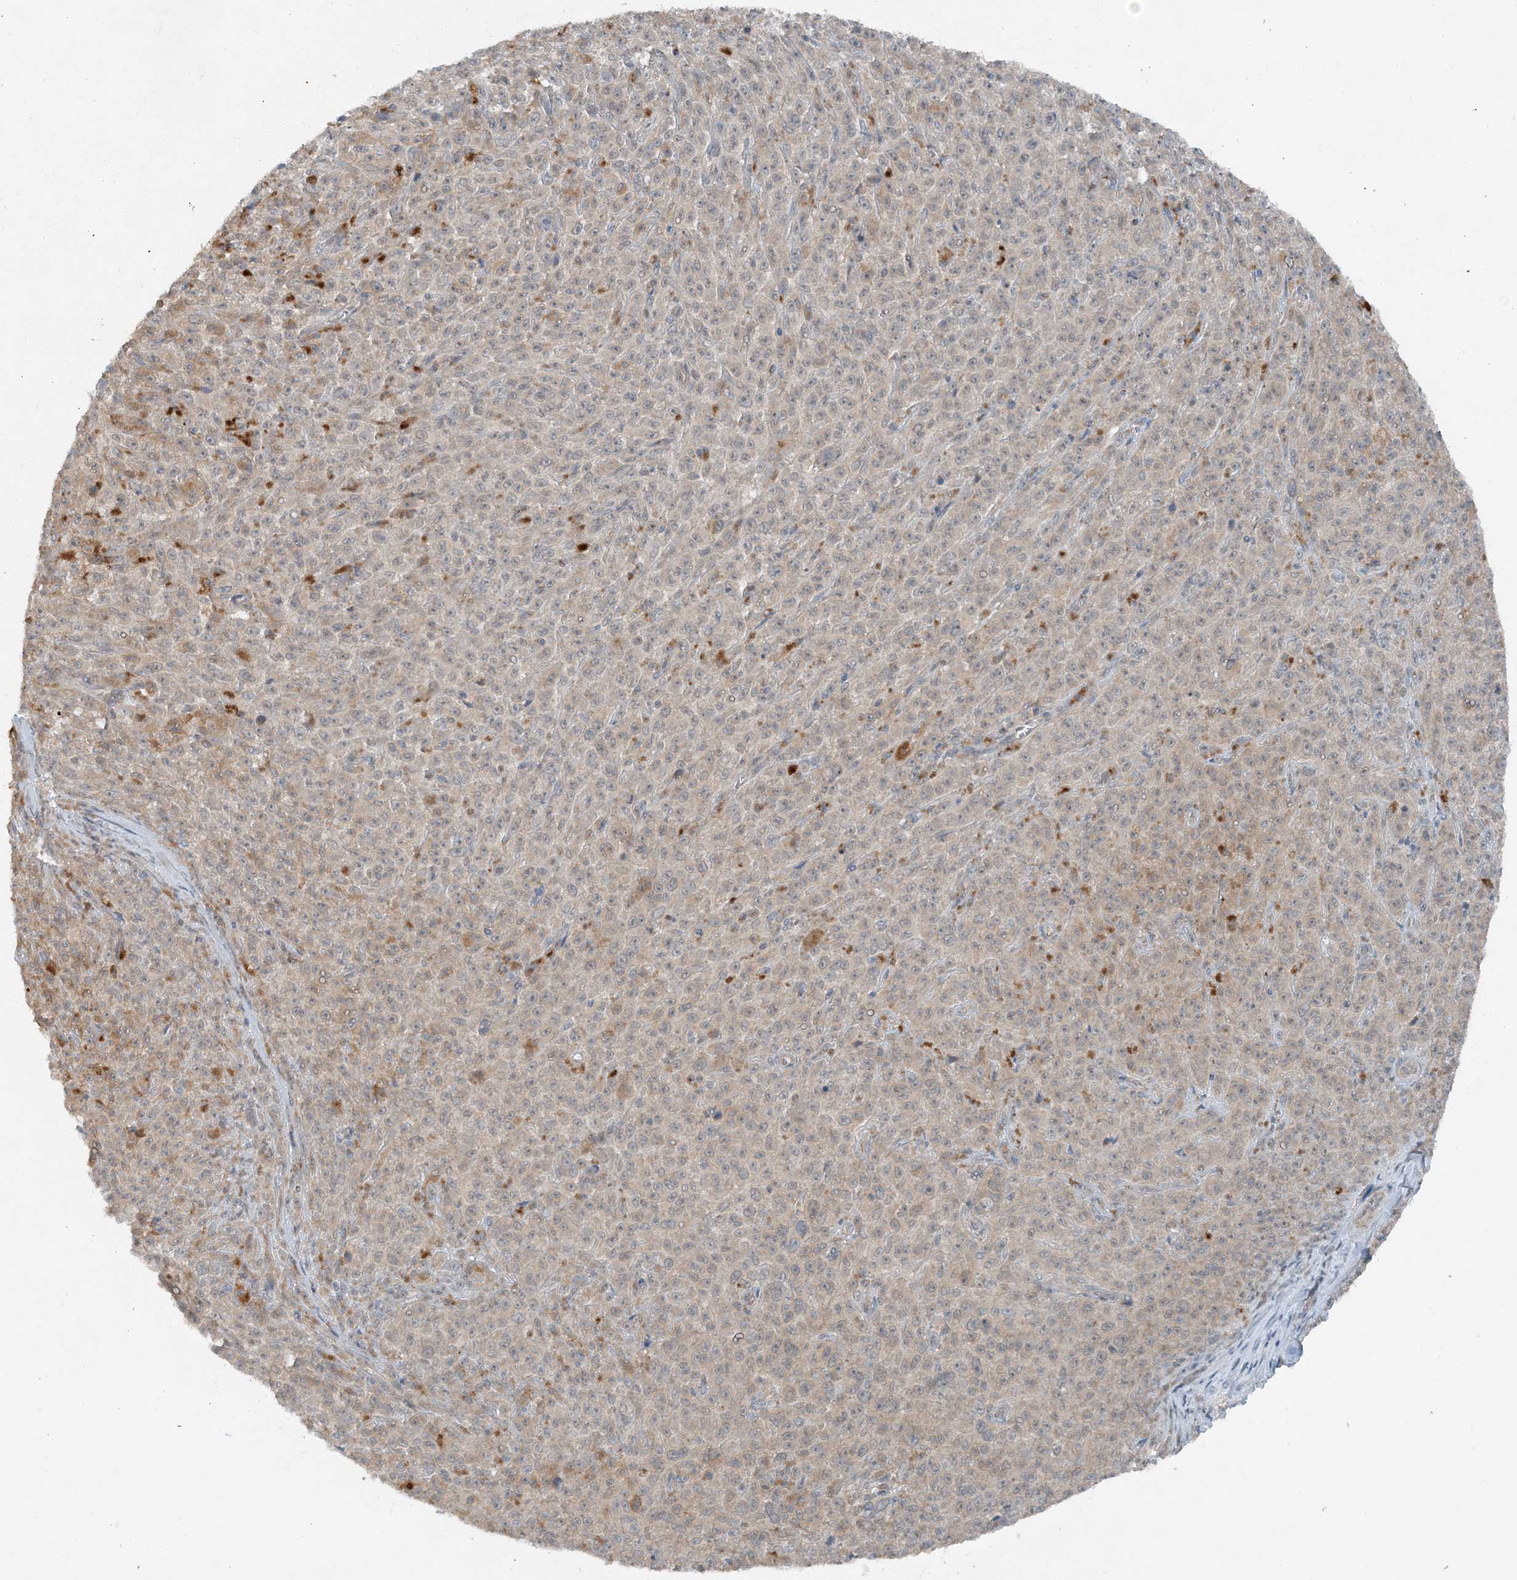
{"staining": {"intensity": "negative", "quantity": "none", "location": "none"}, "tissue": "melanoma", "cell_type": "Tumor cells", "image_type": "cancer", "snomed": [{"axis": "morphology", "description": "Malignant melanoma, NOS"}, {"axis": "topography", "description": "Skin"}], "caption": "The immunohistochemistry (IHC) photomicrograph has no significant staining in tumor cells of malignant melanoma tissue. (IHC, brightfield microscopy, high magnification).", "gene": "MITD1", "patient": {"sex": "female", "age": 82}}